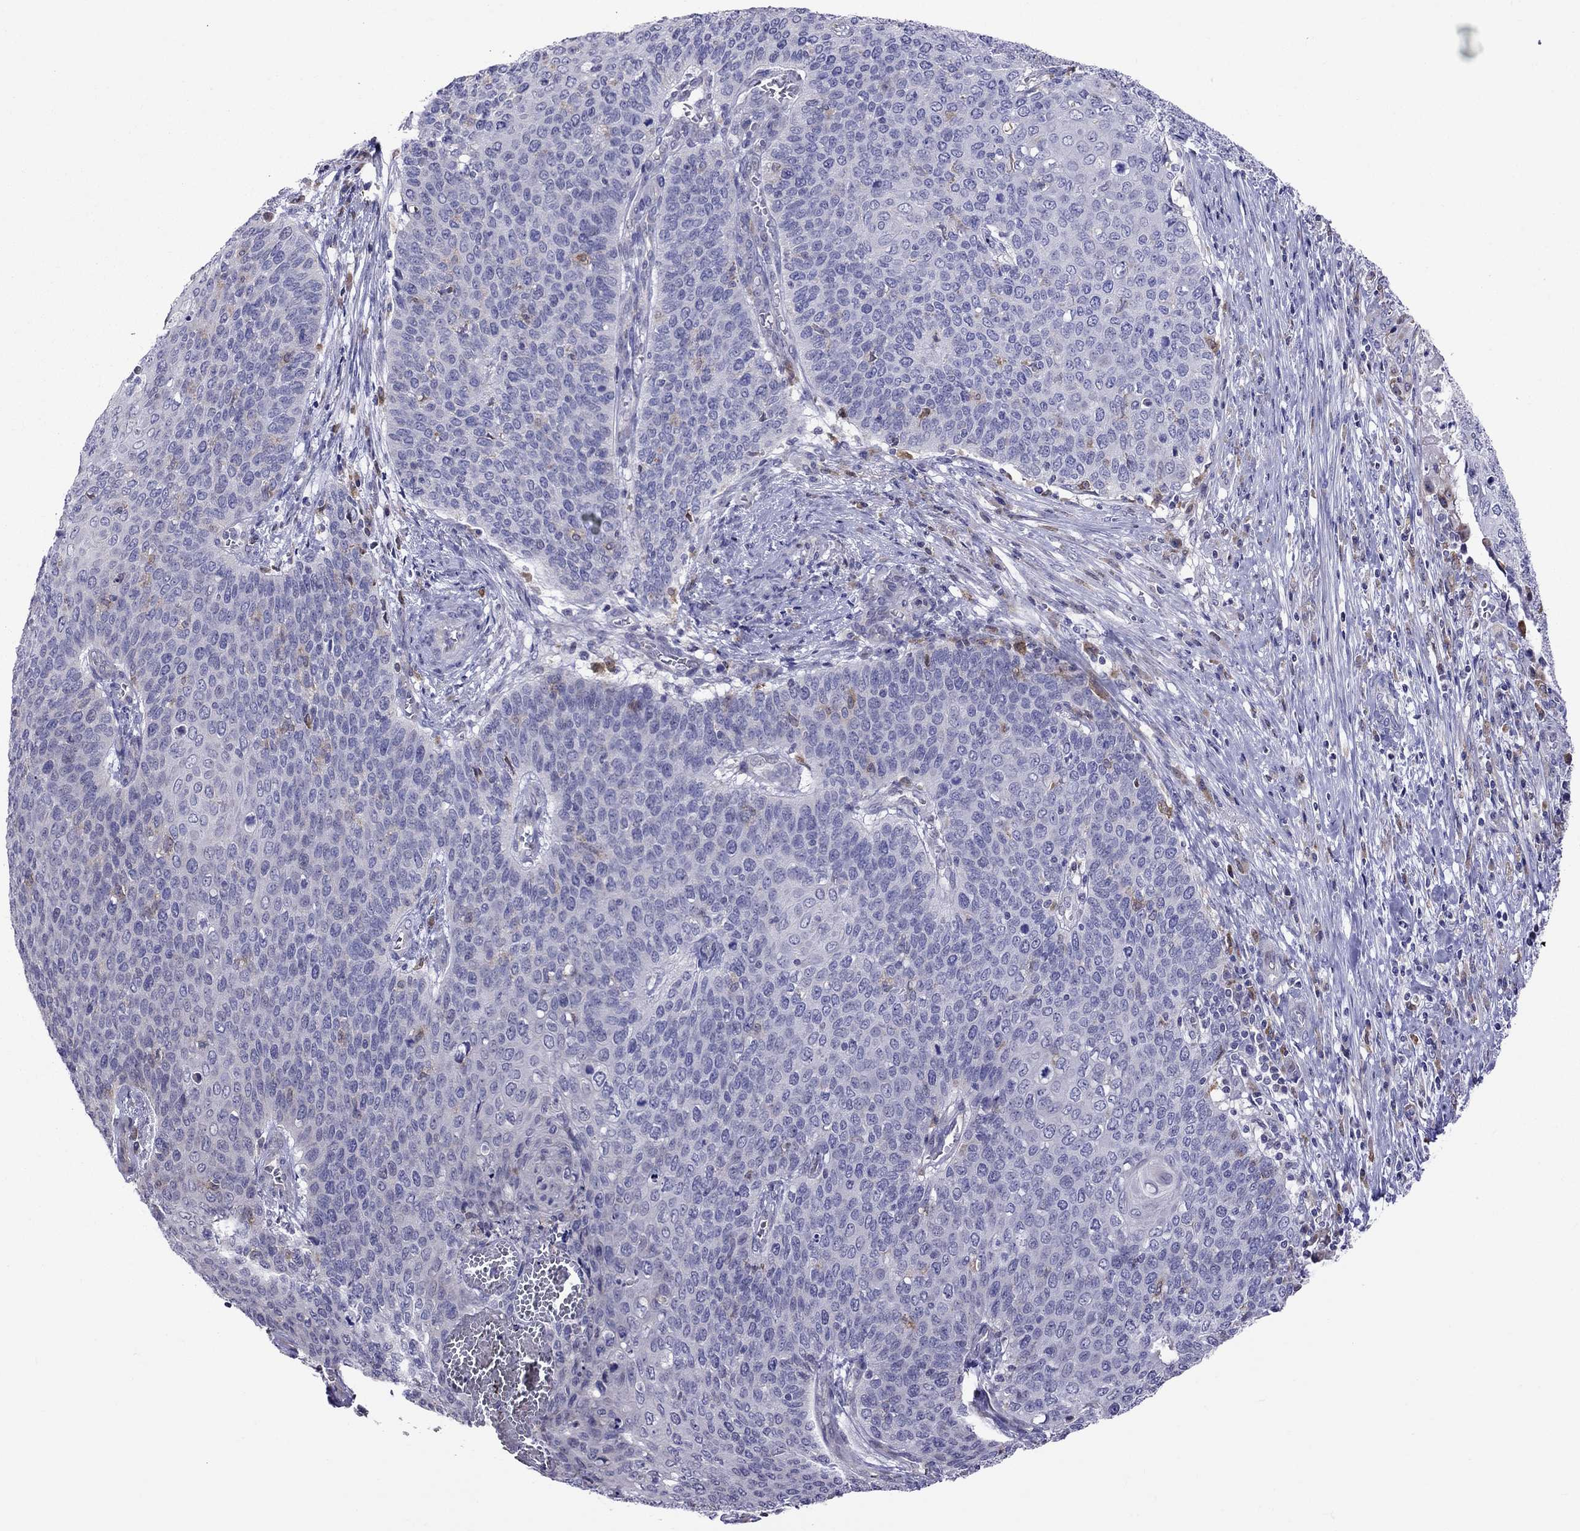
{"staining": {"intensity": "negative", "quantity": "none", "location": "none"}, "tissue": "cervical cancer", "cell_type": "Tumor cells", "image_type": "cancer", "snomed": [{"axis": "morphology", "description": "Squamous cell carcinoma, NOS"}, {"axis": "topography", "description": "Cervix"}], "caption": "Micrograph shows no protein staining in tumor cells of cervical squamous cell carcinoma tissue.", "gene": "ADAM28", "patient": {"sex": "female", "age": 39}}